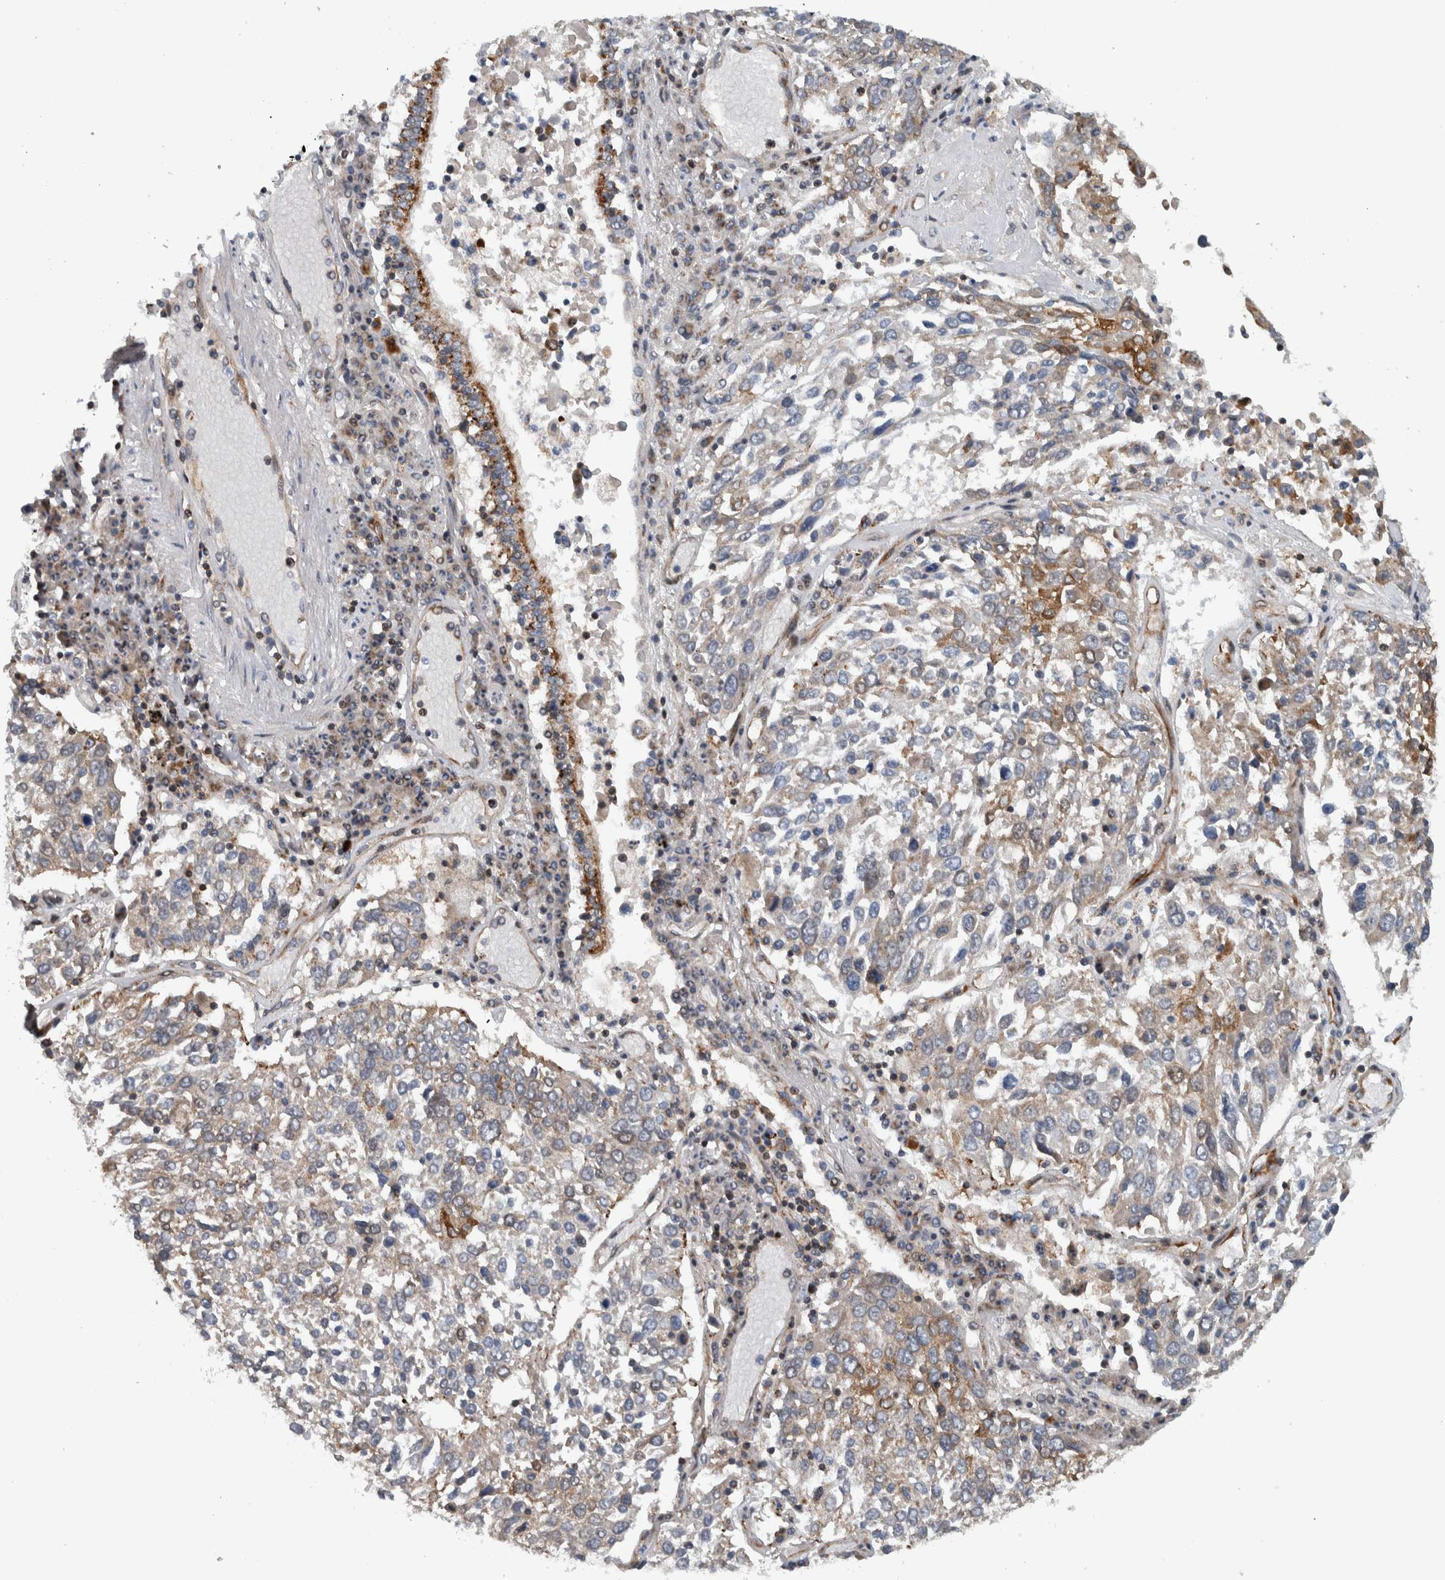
{"staining": {"intensity": "weak", "quantity": "25%-75%", "location": "cytoplasmic/membranous"}, "tissue": "lung cancer", "cell_type": "Tumor cells", "image_type": "cancer", "snomed": [{"axis": "morphology", "description": "Squamous cell carcinoma, NOS"}, {"axis": "topography", "description": "Lung"}], "caption": "IHC (DAB) staining of lung cancer (squamous cell carcinoma) exhibits weak cytoplasmic/membranous protein staining in about 25%-75% of tumor cells.", "gene": "BAIAP2L1", "patient": {"sex": "male", "age": 65}}